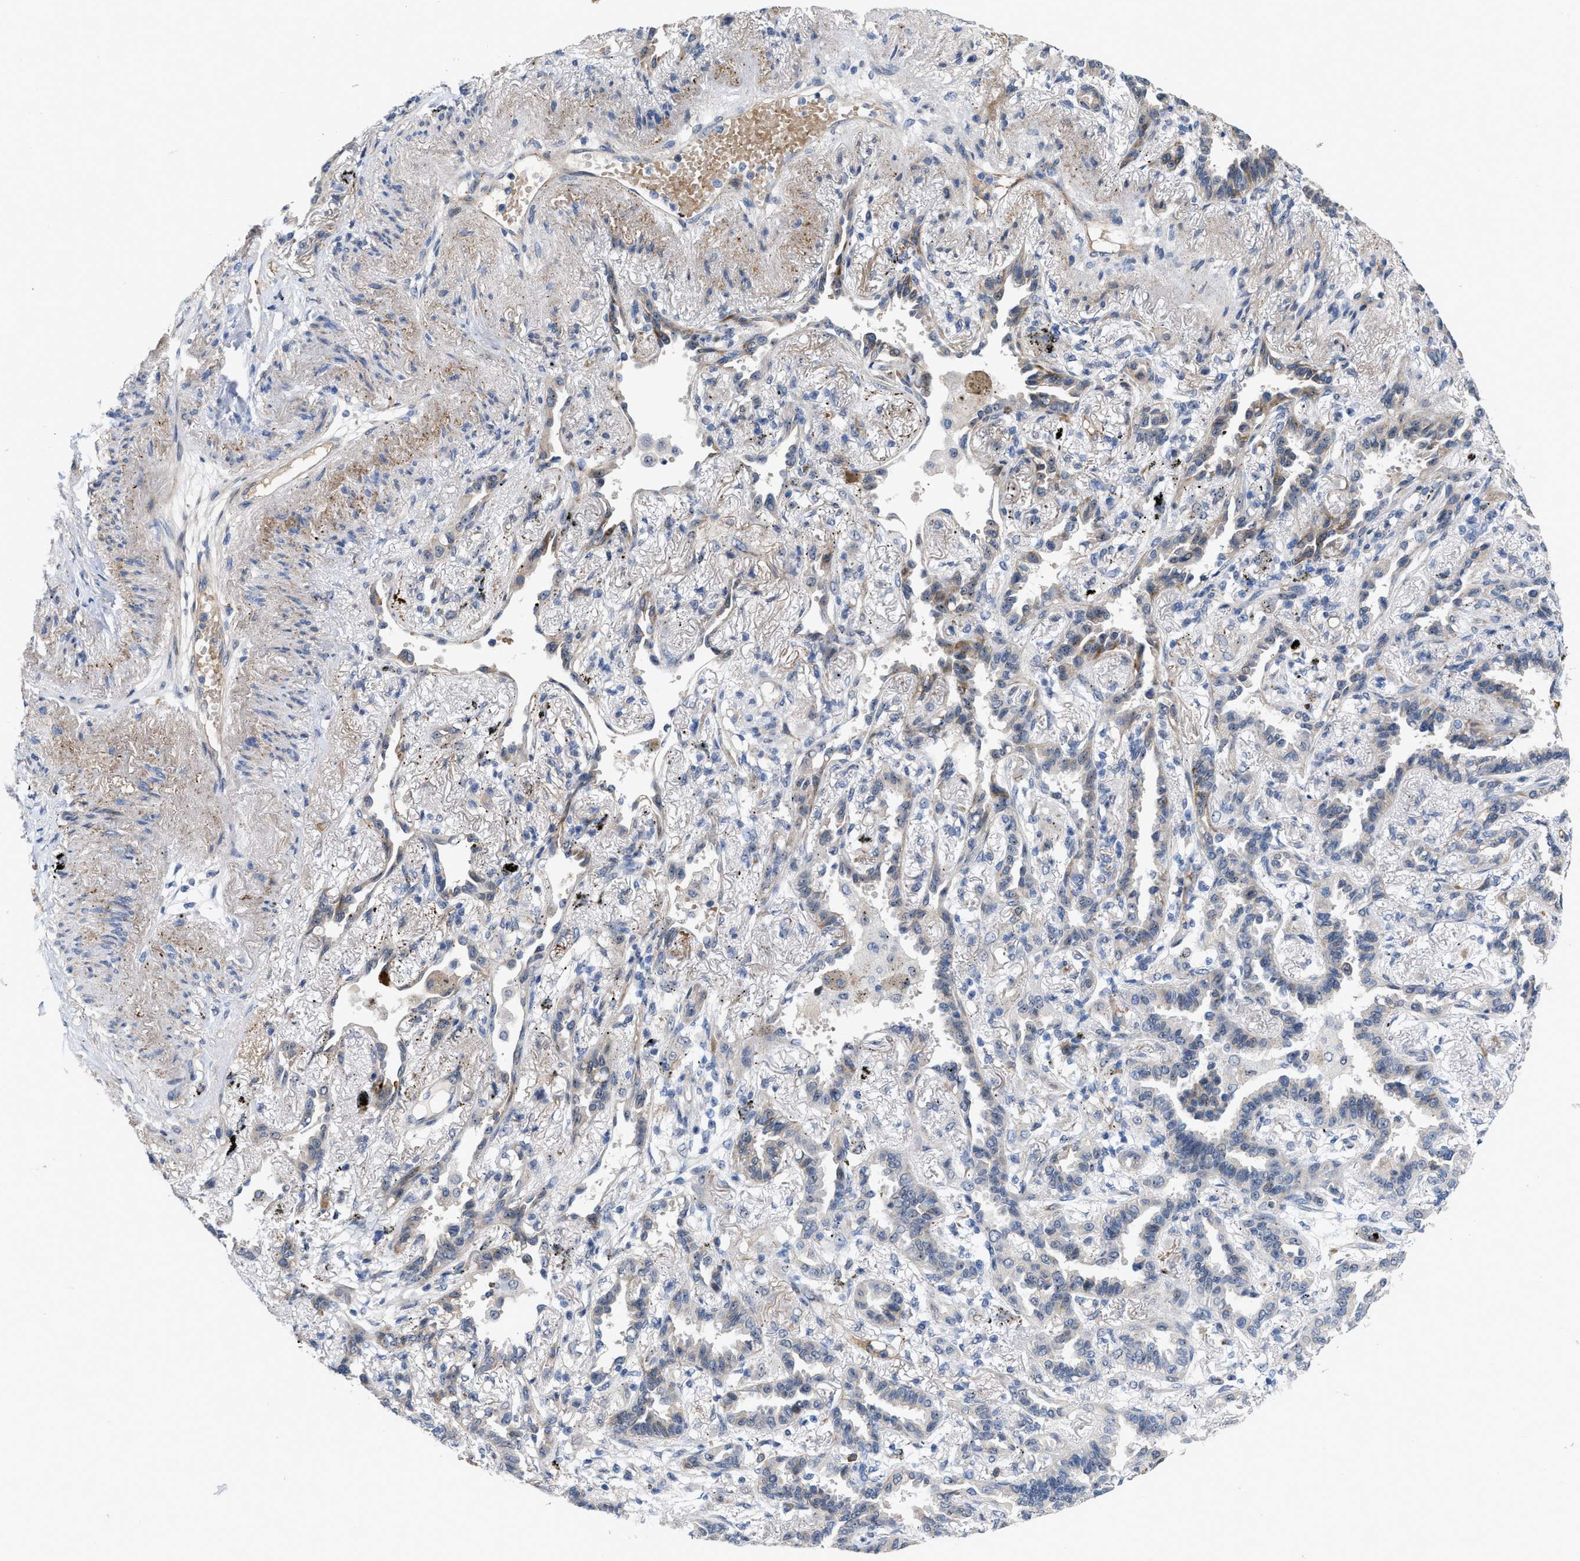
{"staining": {"intensity": "weak", "quantity": "<25%", "location": "cytoplasmic/membranous"}, "tissue": "lung cancer", "cell_type": "Tumor cells", "image_type": "cancer", "snomed": [{"axis": "morphology", "description": "Adenocarcinoma, NOS"}, {"axis": "topography", "description": "Lung"}], "caption": "Protein analysis of adenocarcinoma (lung) exhibits no significant expression in tumor cells.", "gene": "POLR1F", "patient": {"sex": "male", "age": 59}}